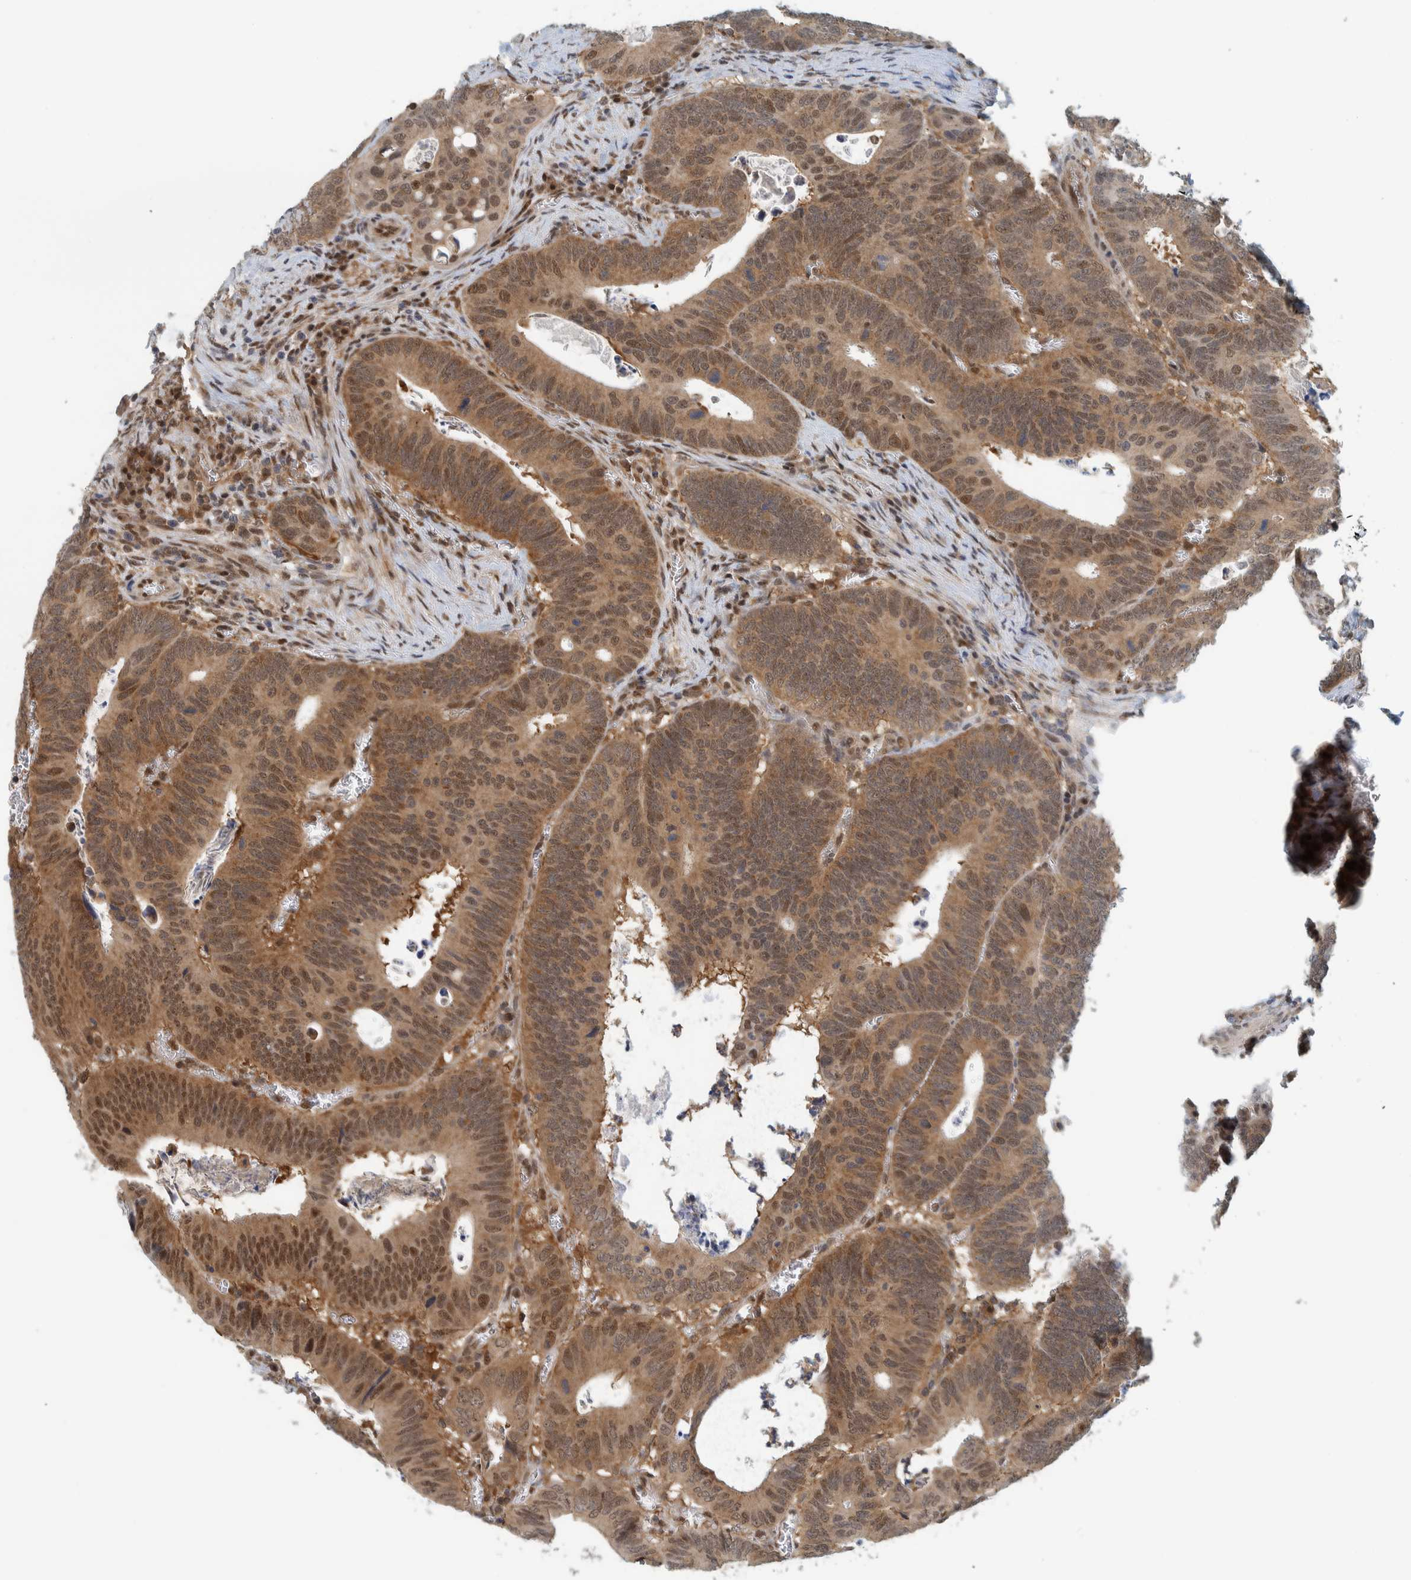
{"staining": {"intensity": "moderate", "quantity": ">75%", "location": "cytoplasmic/membranous,nuclear"}, "tissue": "colorectal cancer", "cell_type": "Tumor cells", "image_type": "cancer", "snomed": [{"axis": "morphology", "description": "Inflammation, NOS"}, {"axis": "morphology", "description": "Adenocarcinoma, NOS"}, {"axis": "topography", "description": "Colon"}], "caption": "Human colorectal cancer (adenocarcinoma) stained for a protein (brown) shows moderate cytoplasmic/membranous and nuclear positive expression in approximately >75% of tumor cells.", "gene": "COPS3", "patient": {"sex": "male", "age": 72}}